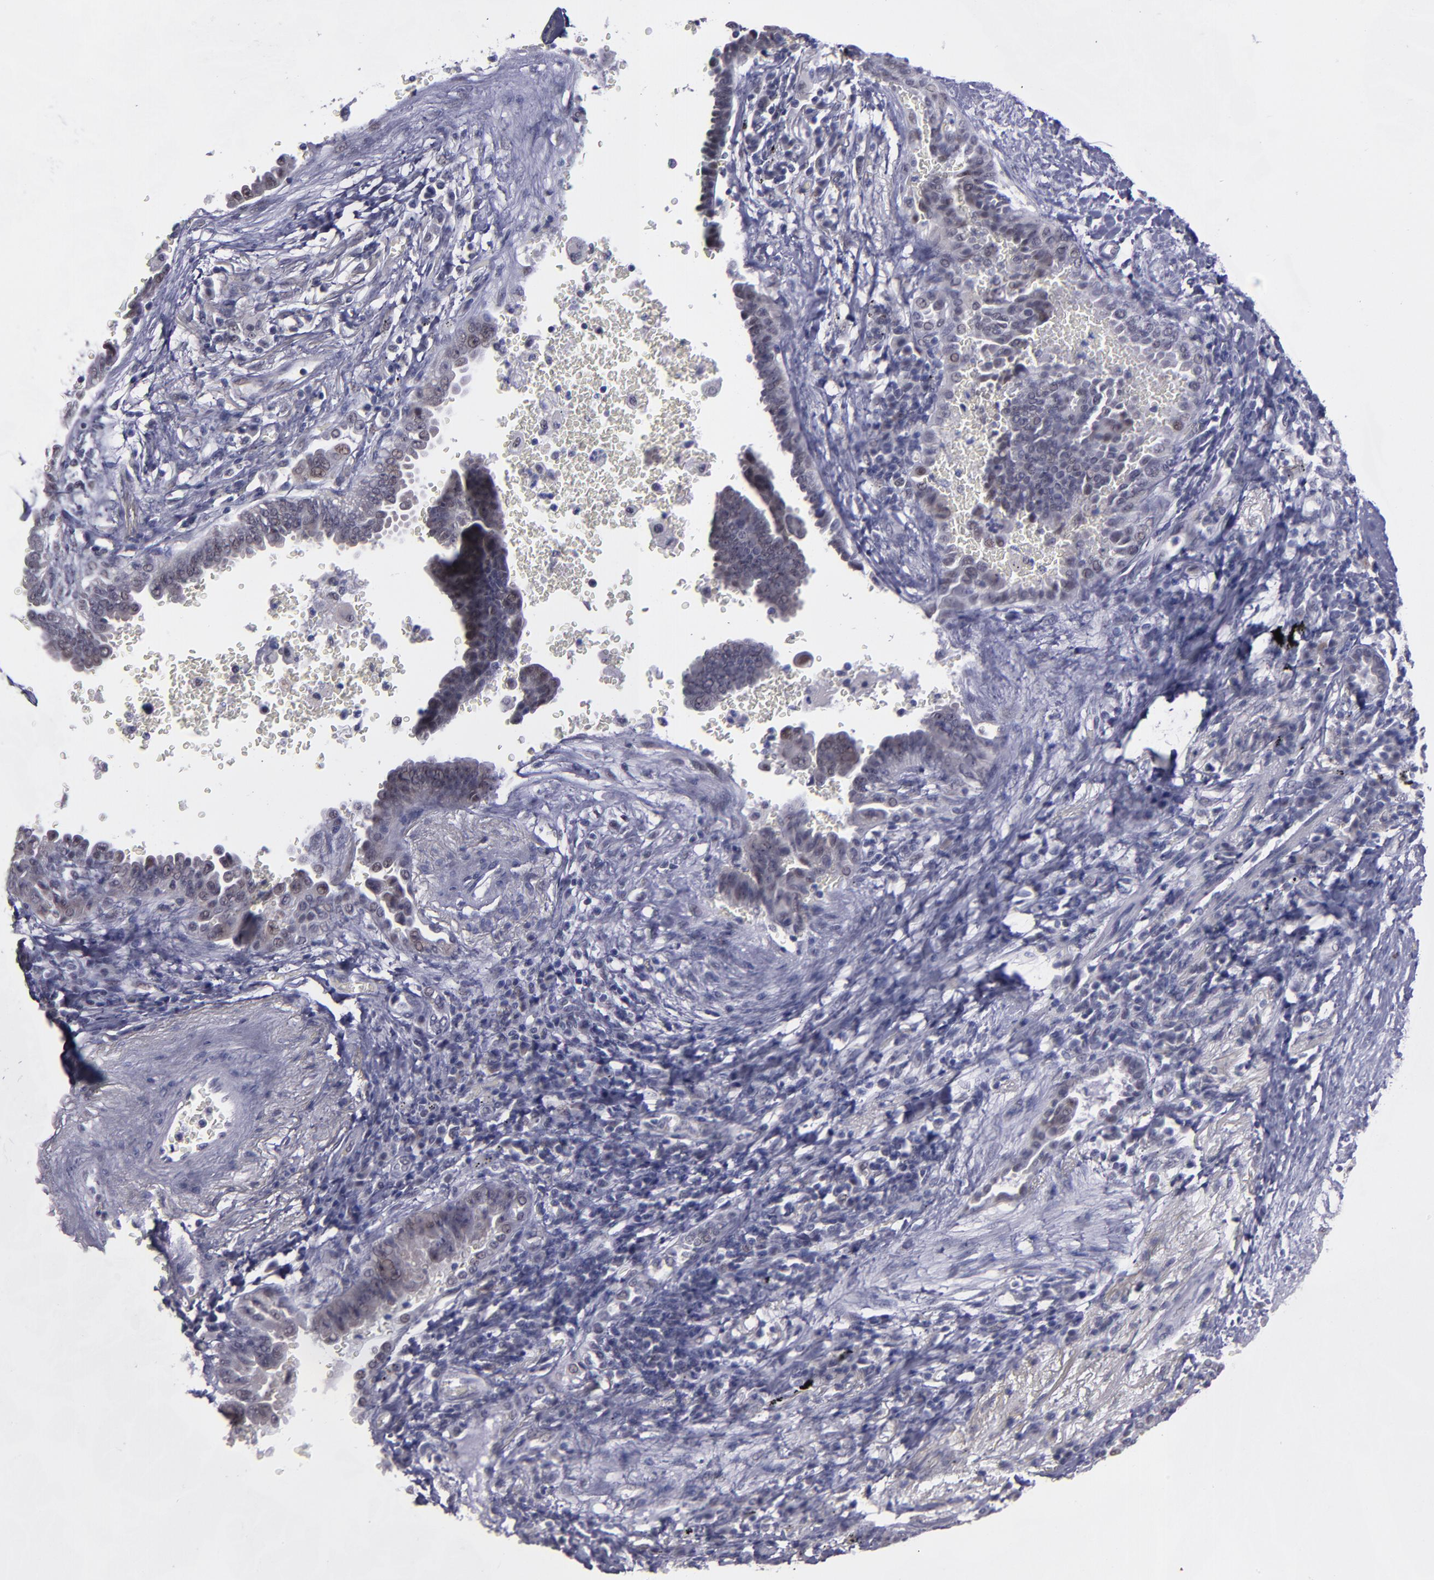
{"staining": {"intensity": "weak", "quantity": "<25%", "location": "nuclear"}, "tissue": "lung cancer", "cell_type": "Tumor cells", "image_type": "cancer", "snomed": [{"axis": "morphology", "description": "Adenocarcinoma, NOS"}, {"axis": "topography", "description": "Lung"}], "caption": "Lung adenocarcinoma was stained to show a protein in brown. There is no significant staining in tumor cells.", "gene": "OTUB2", "patient": {"sex": "female", "age": 64}}